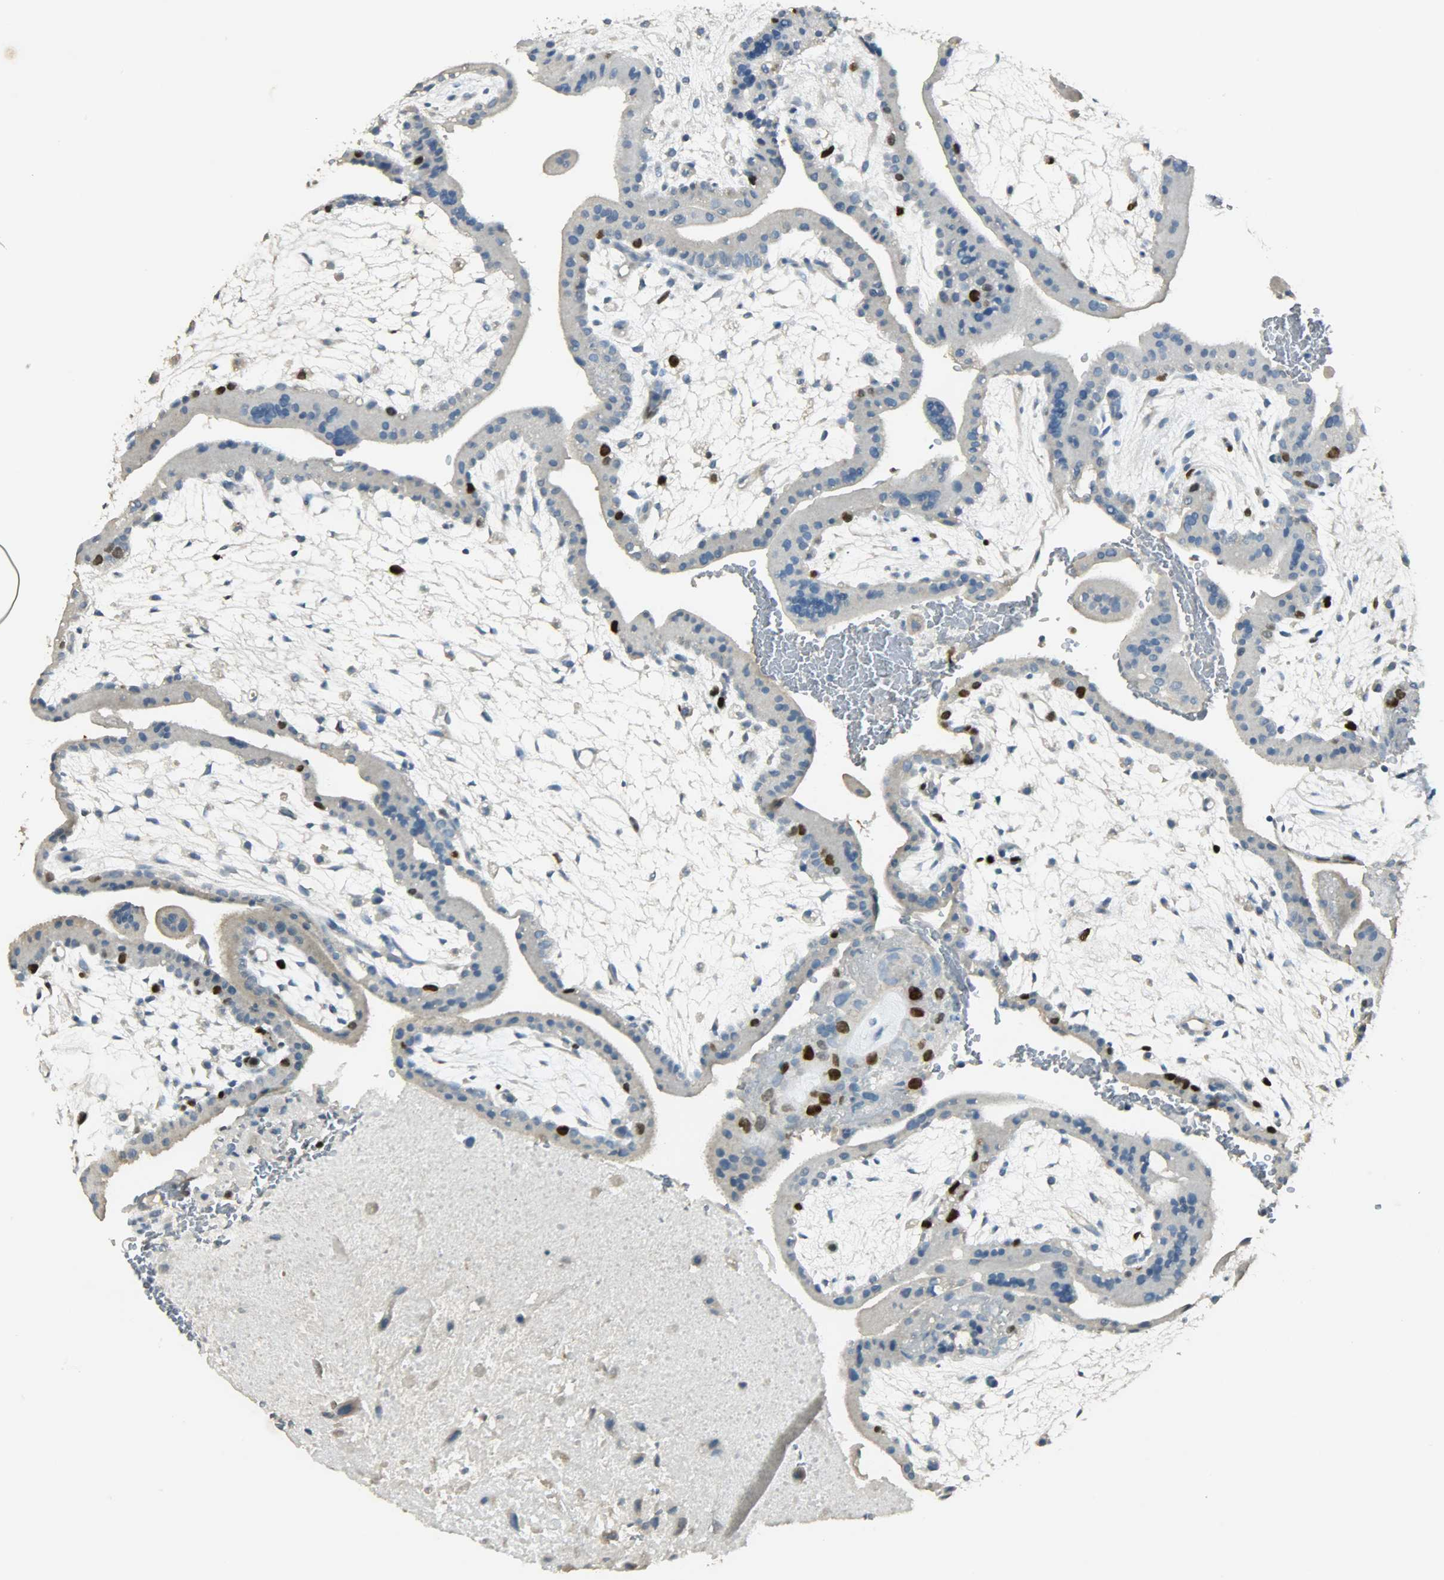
{"staining": {"intensity": "weak", "quantity": "25%-75%", "location": "cytoplasmic/membranous"}, "tissue": "placenta", "cell_type": "Decidual cells", "image_type": "normal", "snomed": [{"axis": "morphology", "description": "Normal tissue, NOS"}, {"axis": "topography", "description": "Placenta"}], "caption": "A high-resolution histopathology image shows immunohistochemistry staining of normal placenta, which exhibits weak cytoplasmic/membranous positivity in approximately 25%-75% of decidual cells. (brown staining indicates protein expression, while blue staining denotes nuclei).", "gene": "TPX2", "patient": {"sex": "female", "age": 35}}